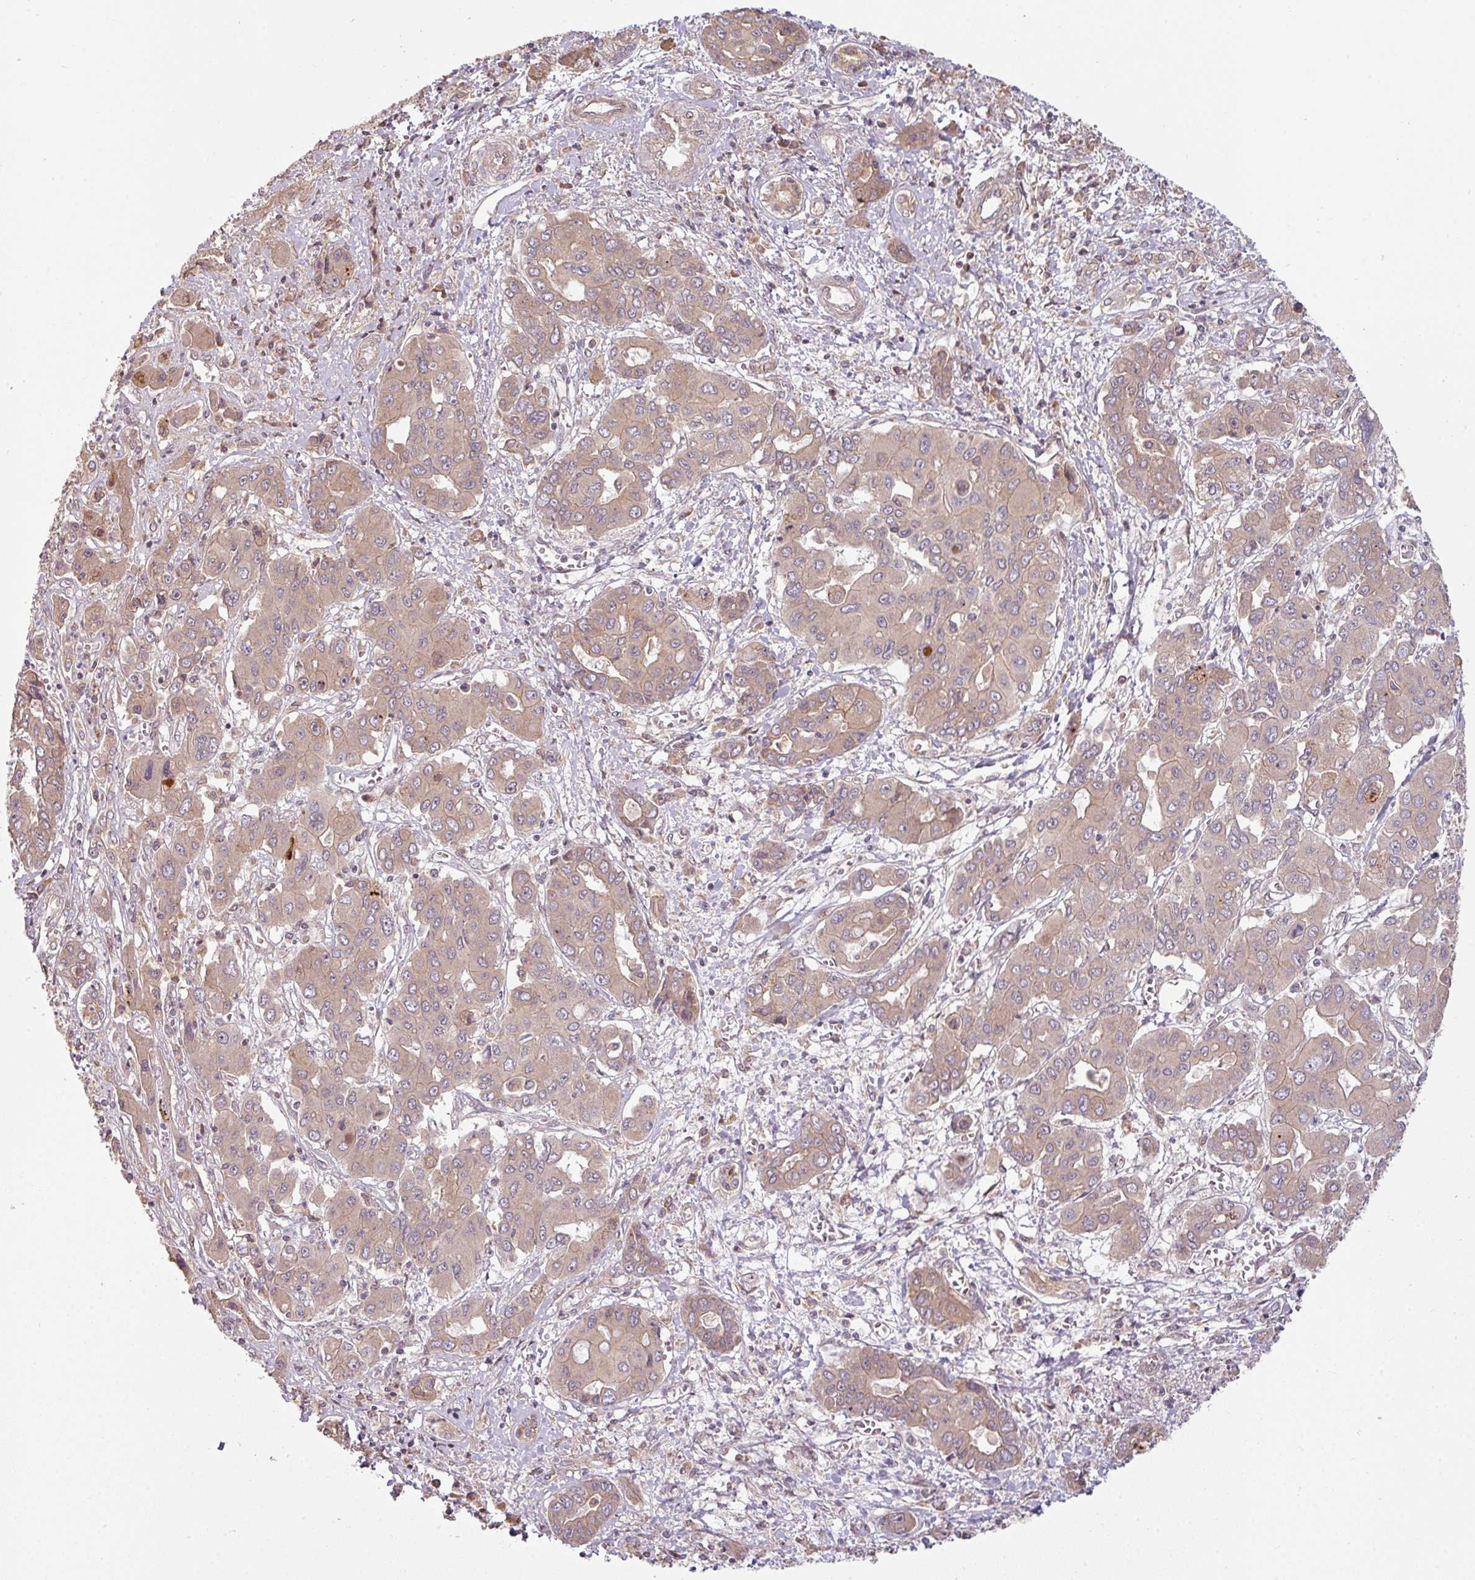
{"staining": {"intensity": "weak", "quantity": "25%-75%", "location": "cytoplasmic/membranous"}, "tissue": "liver cancer", "cell_type": "Tumor cells", "image_type": "cancer", "snomed": [{"axis": "morphology", "description": "Cholangiocarcinoma"}, {"axis": "topography", "description": "Liver"}], "caption": "Liver cholangiocarcinoma stained for a protein displays weak cytoplasmic/membranous positivity in tumor cells.", "gene": "RNF31", "patient": {"sex": "male", "age": 67}}